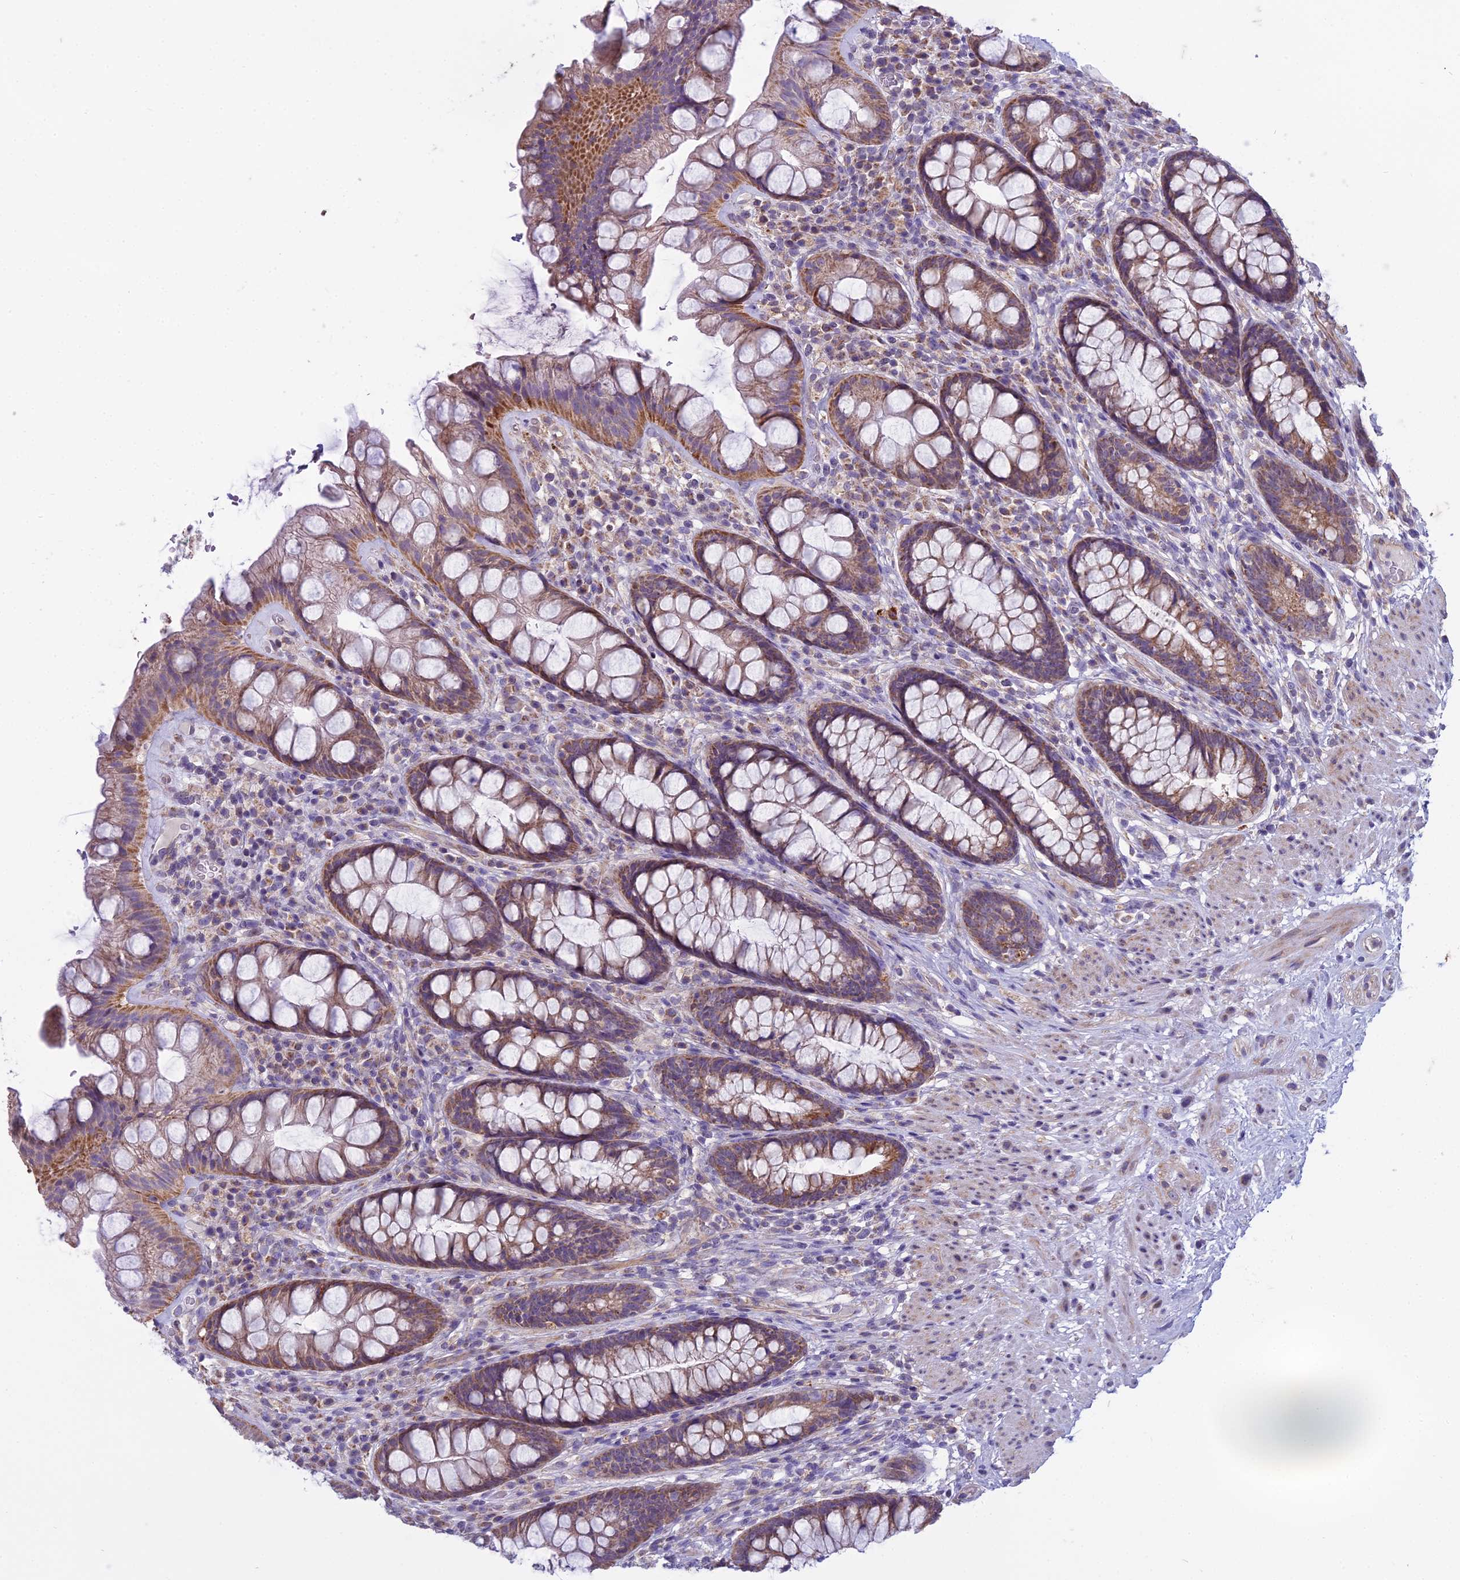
{"staining": {"intensity": "moderate", "quantity": ">75%", "location": "cytoplasmic/membranous"}, "tissue": "rectum", "cell_type": "Glandular cells", "image_type": "normal", "snomed": [{"axis": "morphology", "description": "Normal tissue, NOS"}, {"axis": "topography", "description": "Rectum"}], "caption": "Immunohistochemistry (DAB) staining of benign human rectum displays moderate cytoplasmic/membranous protein positivity in approximately >75% of glandular cells.", "gene": "DUS2", "patient": {"sex": "male", "age": 74}}